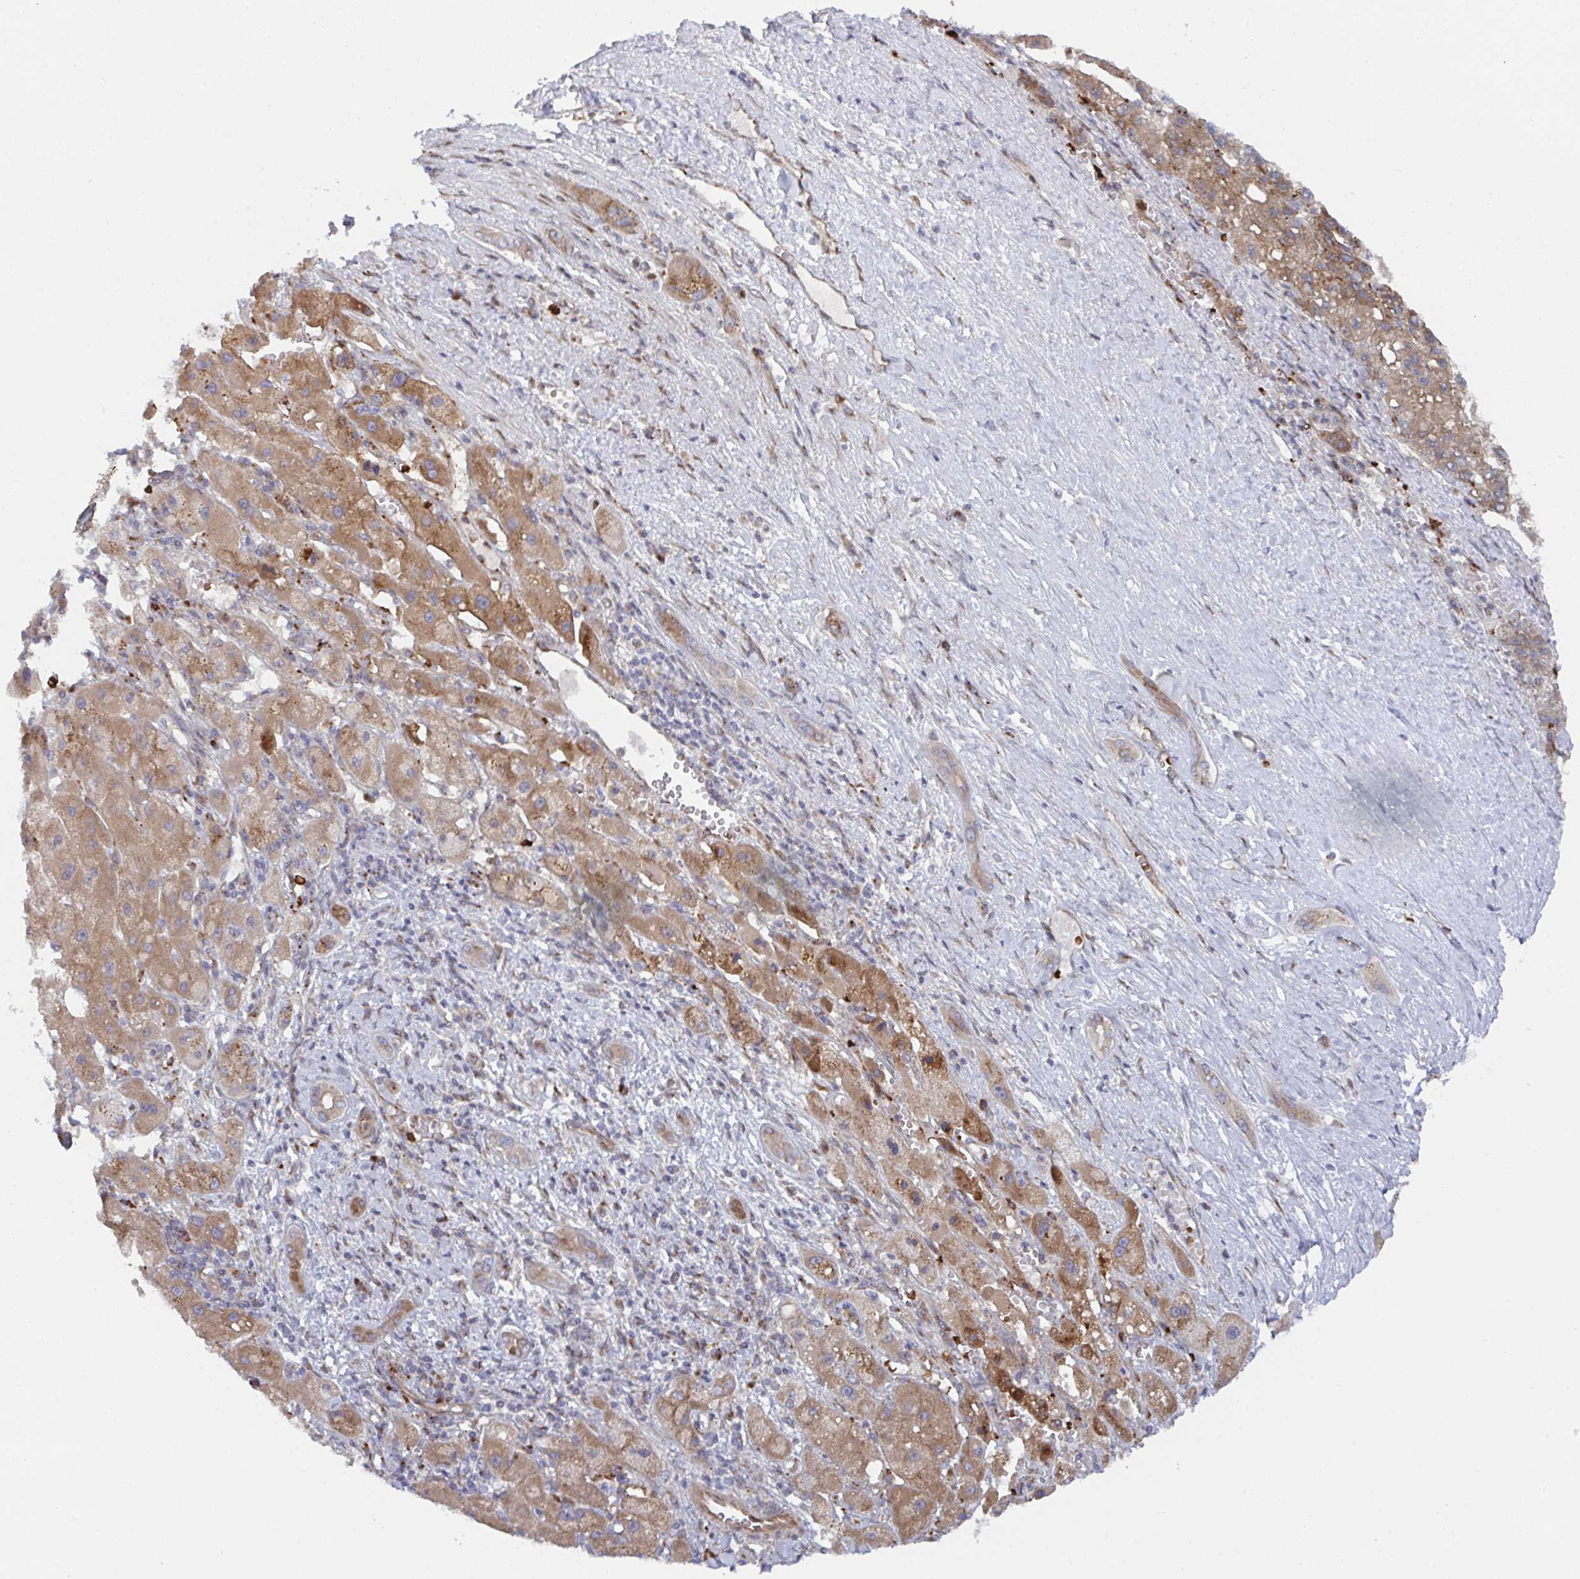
{"staining": {"intensity": "moderate", "quantity": ">75%", "location": "cytoplasmic/membranous"}, "tissue": "liver cancer", "cell_type": "Tumor cells", "image_type": "cancer", "snomed": [{"axis": "morphology", "description": "Carcinoma, Hepatocellular, NOS"}, {"axis": "topography", "description": "Liver"}], "caption": "An IHC image of tumor tissue is shown. Protein staining in brown highlights moderate cytoplasmic/membranous positivity in liver hepatocellular carcinoma within tumor cells.", "gene": "FJX1", "patient": {"sex": "female", "age": 82}}